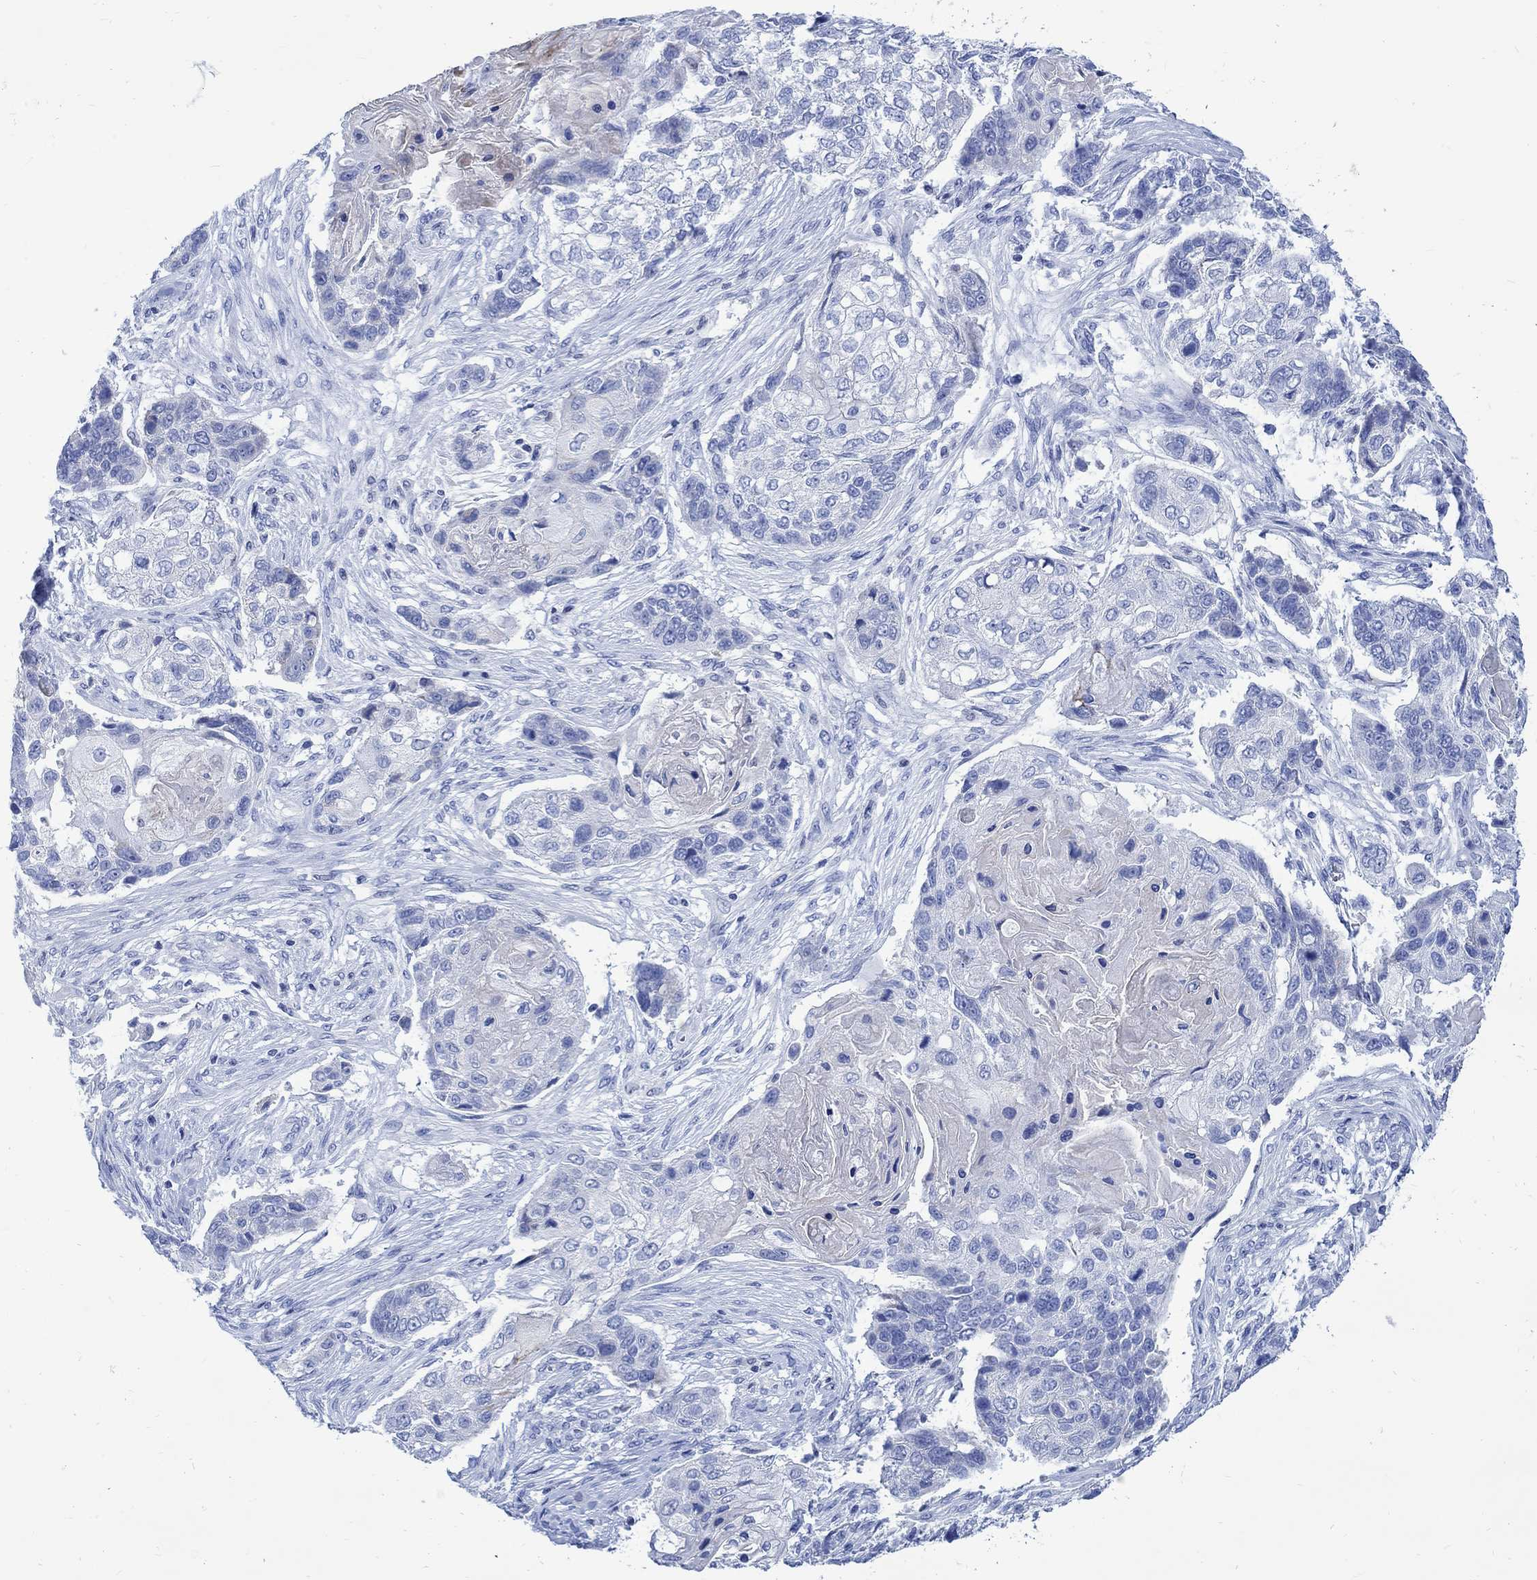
{"staining": {"intensity": "negative", "quantity": "none", "location": "none"}, "tissue": "lung cancer", "cell_type": "Tumor cells", "image_type": "cancer", "snomed": [{"axis": "morphology", "description": "Normal tissue, NOS"}, {"axis": "morphology", "description": "Squamous cell carcinoma, NOS"}, {"axis": "topography", "description": "Bronchus"}, {"axis": "topography", "description": "Lung"}], "caption": "Squamous cell carcinoma (lung) was stained to show a protein in brown. There is no significant expression in tumor cells.", "gene": "CPLX2", "patient": {"sex": "male", "age": 69}}